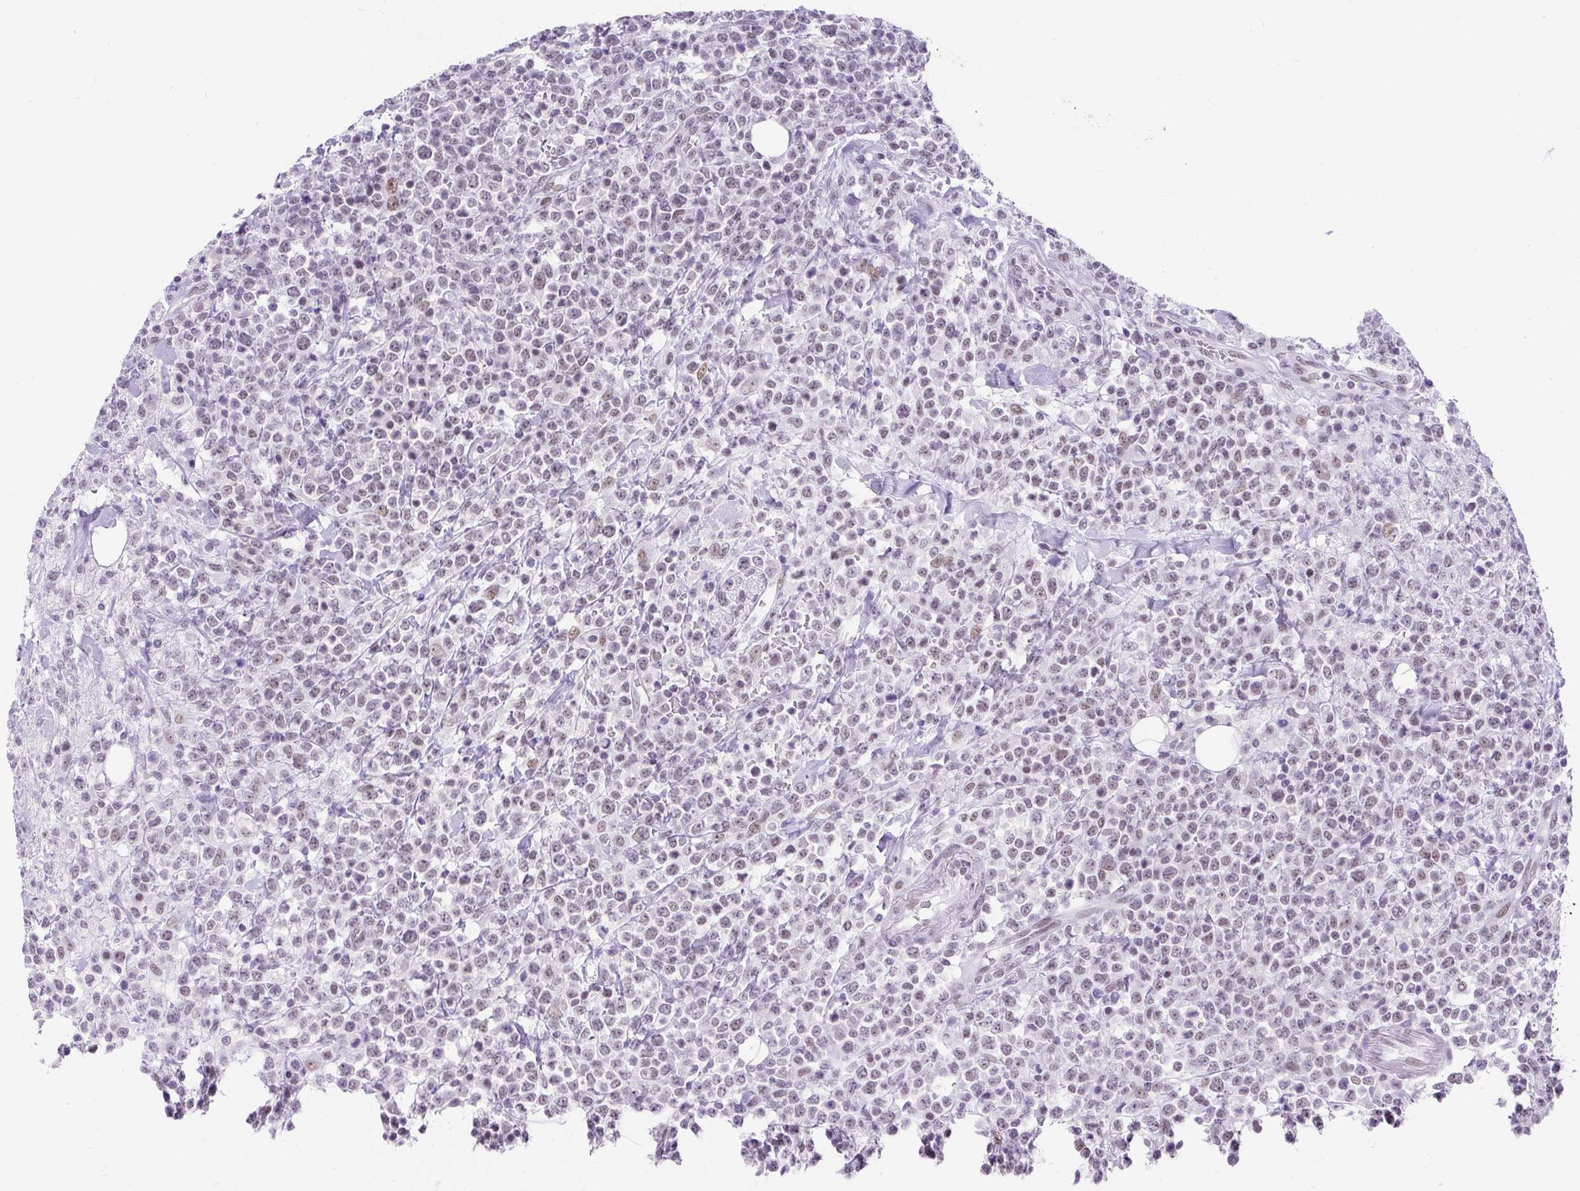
{"staining": {"intensity": "weak", "quantity": "25%-75%", "location": "nuclear"}, "tissue": "lymphoma", "cell_type": "Tumor cells", "image_type": "cancer", "snomed": [{"axis": "morphology", "description": "Malignant lymphoma, non-Hodgkin's type, High grade"}, {"axis": "topography", "description": "Colon"}], "caption": "An immunohistochemistry (IHC) image of neoplastic tissue is shown. Protein staining in brown shows weak nuclear positivity in malignant lymphoma, non-Hodgkin's type (high-grade) within tumor cells.", "gene": "PLCXD2", "patient": {"sex": "female", "age": 53}}